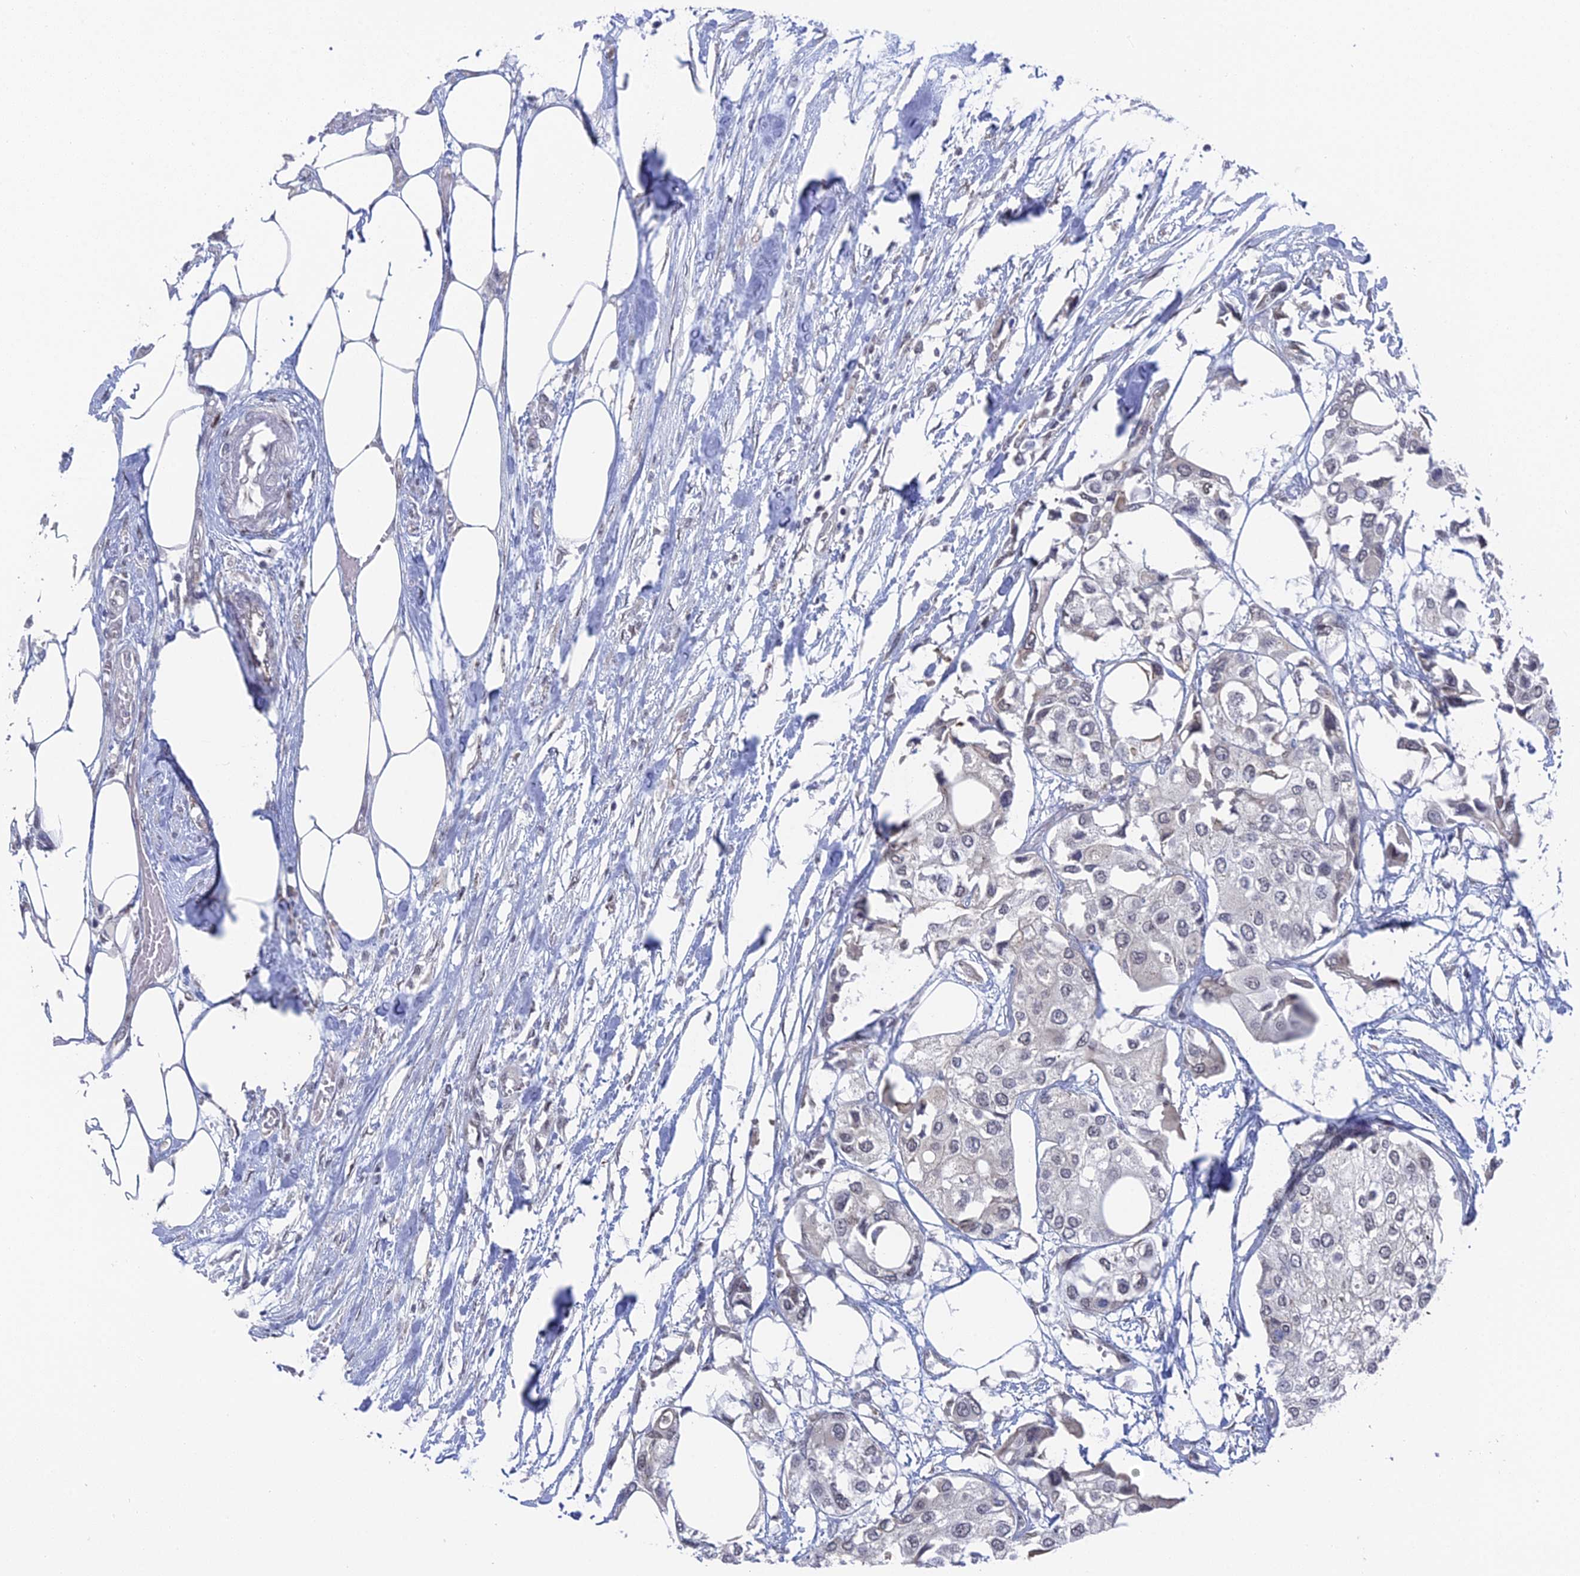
{"staining": {"intensity": "negative", "quantity": "none", "location": "none"}, "tissue": "urothelial cancer", "cell_type": "Tumor cells", "image_type": "cancer", "snomed": [{"axis": "morphology", "description": "Urothelial carcinoma, High grade"}, {"axis": "topography", "description": "Urinary bladder"}], "caption": "Immunohistochemical staining of human high-grade urothelial carcinoma demonstrates no significant expression in tumor cells.", "gene": "FHIP2A", "patient": {"sex": "male", "age": 64}}